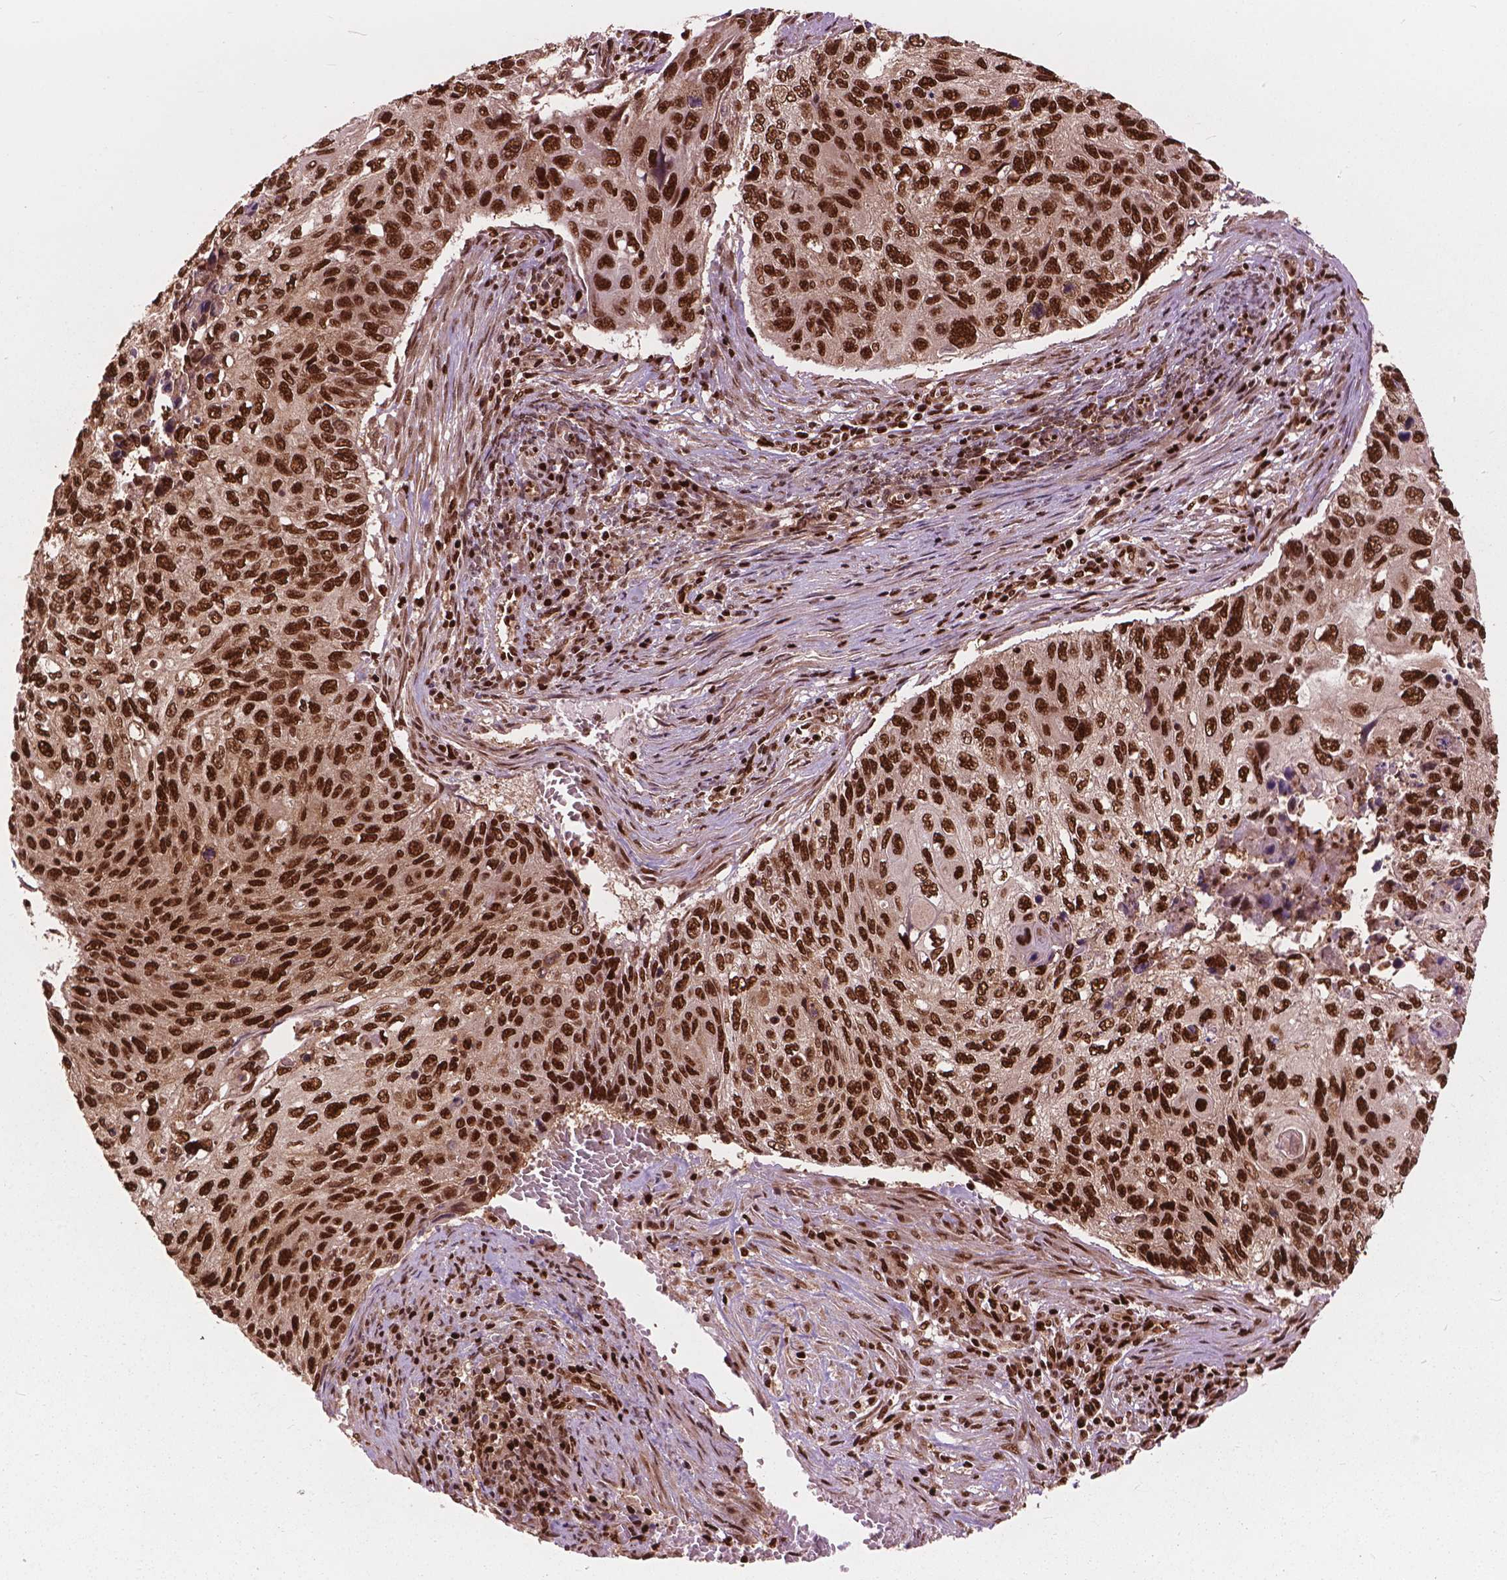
{"staining": {"intensity": "strong", "quantity": ">75%", "location": "cytoplasmic/membranous,nuclear"}, "tissue": "cervical cancer", "cell_type": "Tumor cells", "image_type": "cancer", "snomed": [{"axis": "morphology", "description": "Squamous cell carcinoma, NOS"}, {"axis": "topography", "description": "Cervix"}], "caption": "IHC (DAB (3,3'-diaminobenzidine)) staining of cervical squamous cell carcinoma demonstrates strong cytoplasmic/membranous and nuclear protein positivity in about >75% of tumor cells. (brown staining indicates protein expression, while blue staining denotes nuclei).", "gene": "ANP32B", "patient": {"sex": "female", "age": 70}}